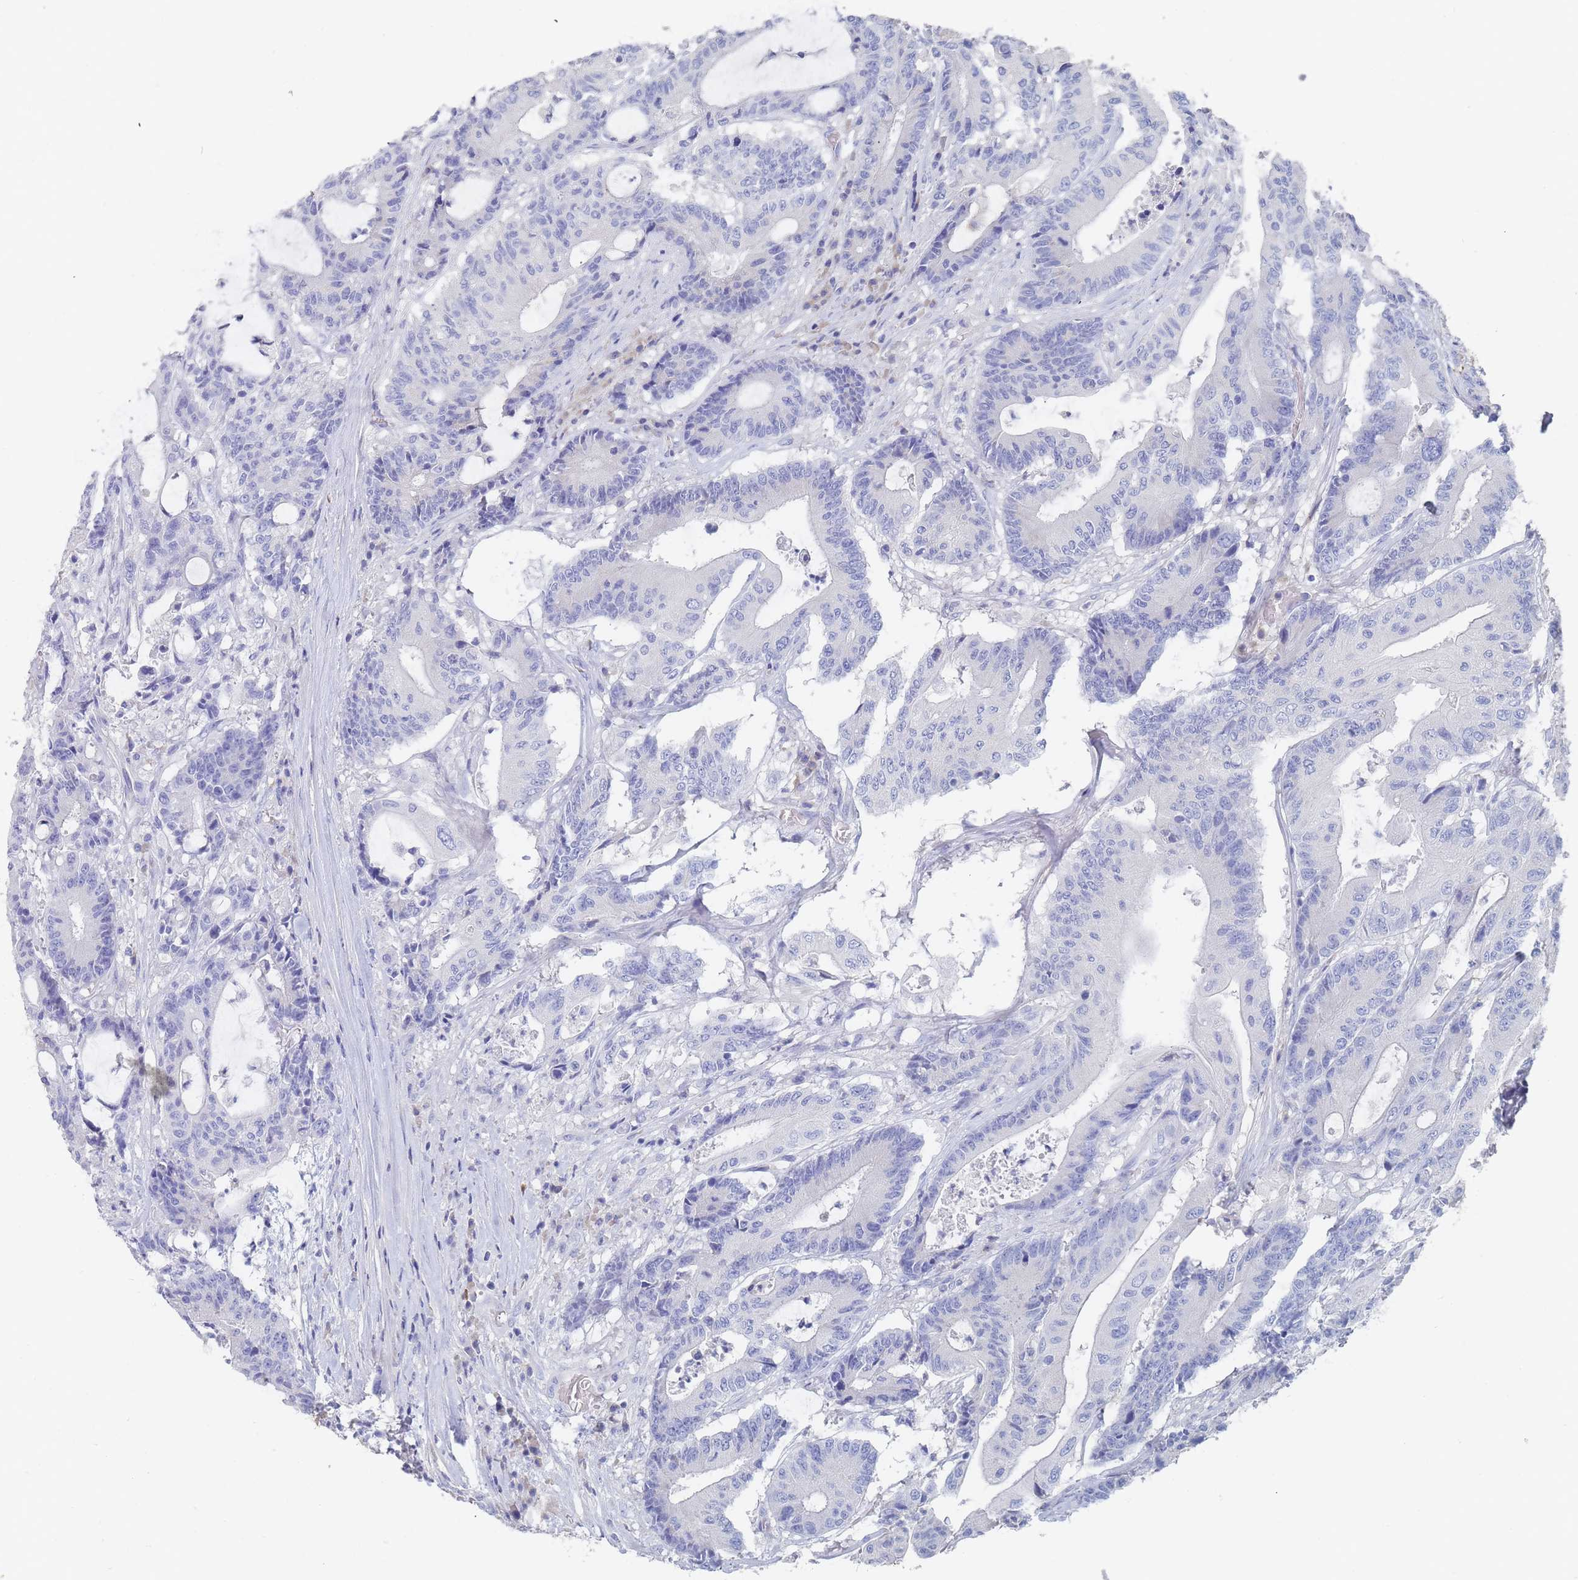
{"staining": {"intensity": "negative", "quantity": "none", "location": "none"}, "tissue": "colorectal cancer", "cell_type": "Tumor cells", "image_type": "cancer", "snomed": [{"axis": "morphology", "description": "Adenocarcinoma, NOS"}, {"axis": "topography", "description": "Colon"}], "caption": "This is an immunohistochemistry micrograph of adenocarcinoma (colorectal). There is no positivity in tumor cells.", "gene": "SLC25A35", "patient": {"sex": "female", "age": 84}}